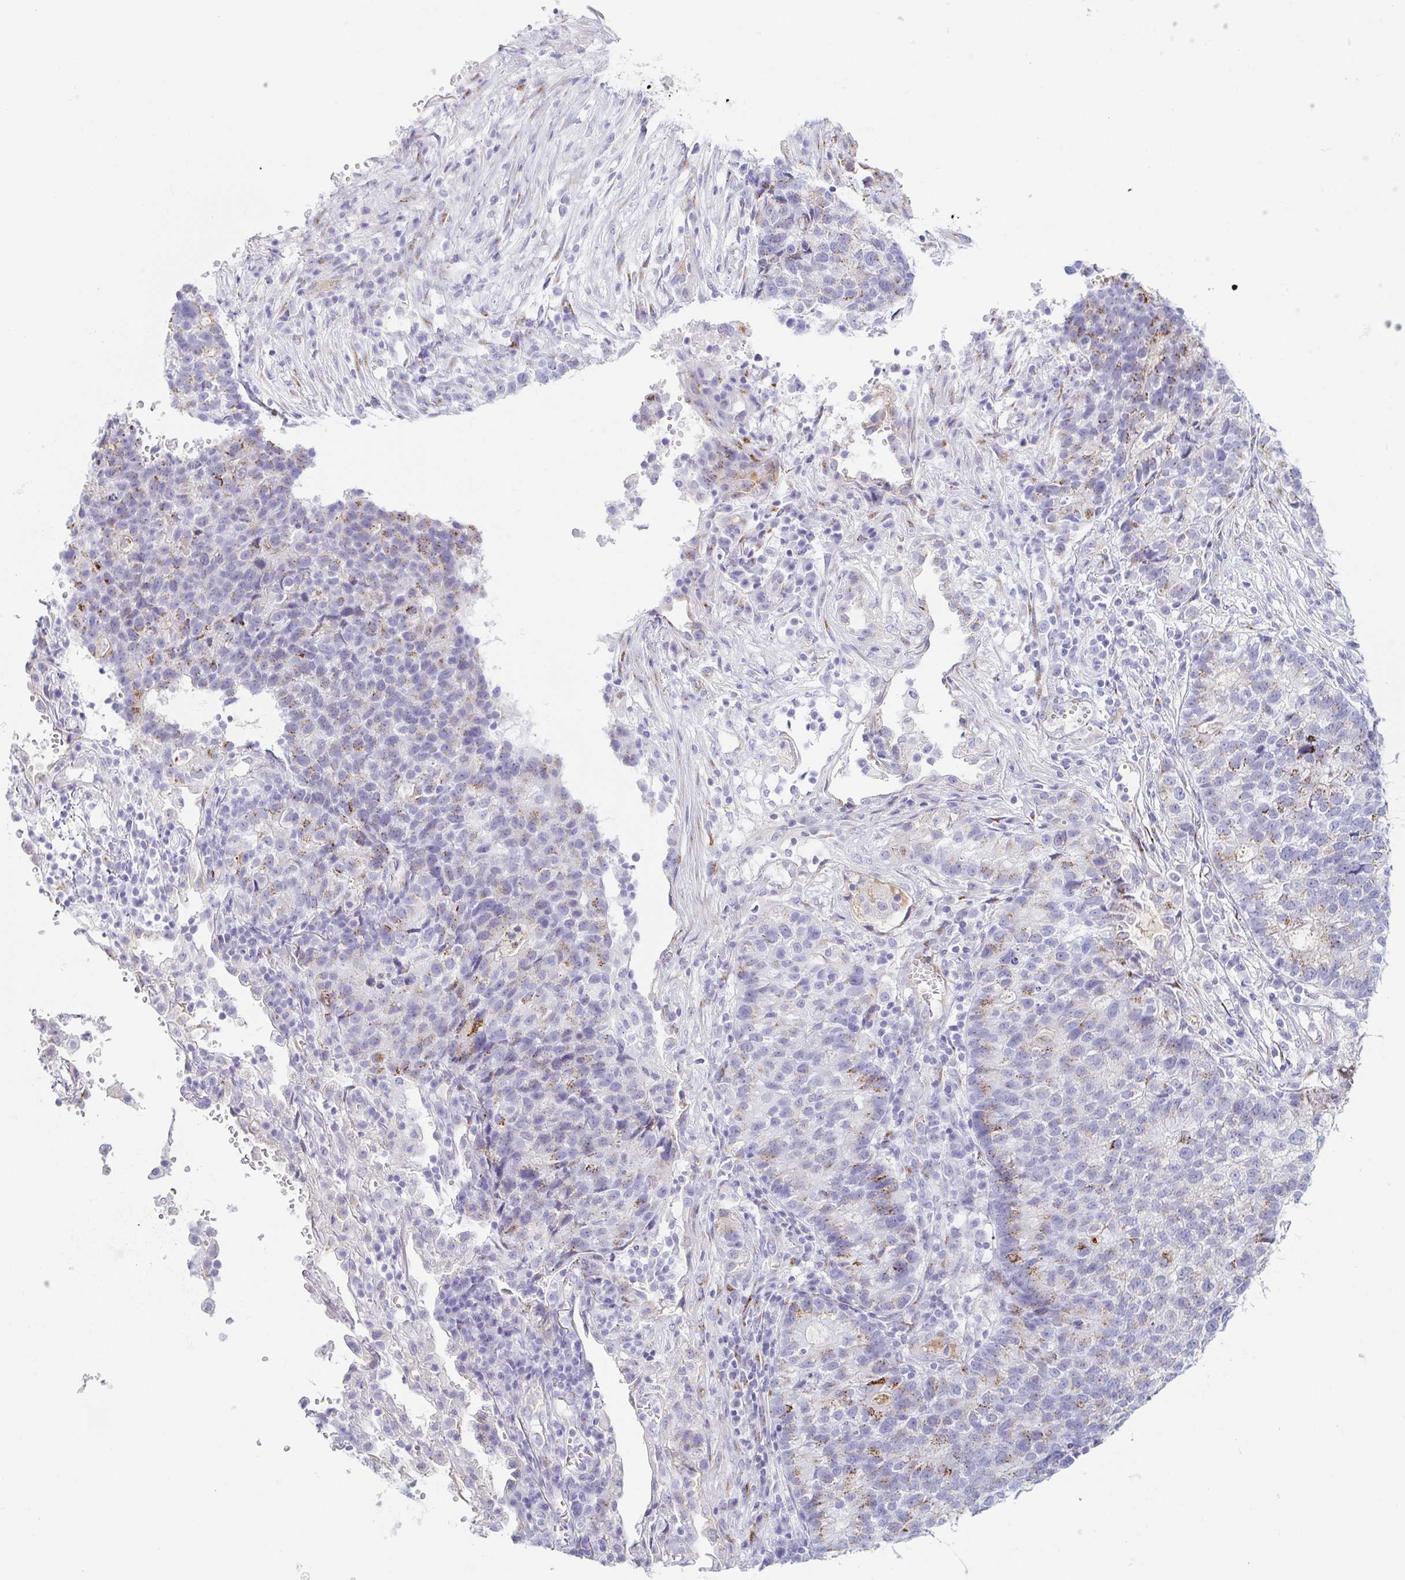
{"staining": {"intensity": "moderate", "quantity": "25%-75%", "location": "cytoplasmic/membranous"}, "tissue": "lung cancer", "cell_type": "Tumor cells", "image_type": "cancer", "snomed": [{"axis": "morphology", "description": "Adenocarcinoma, NOS"}, {"axis": "topography", "description": "Lung"}], "caption": "Approximately 25%-75% of tumor cells in human adenocarcinoma (lung) demonstrate moderate cytoplasmic/membranous protein expression as visualized by brown immunohistochemical staining.", "gene": "LDLRAD1", "patient": {"sex": "male", "age": 57}}